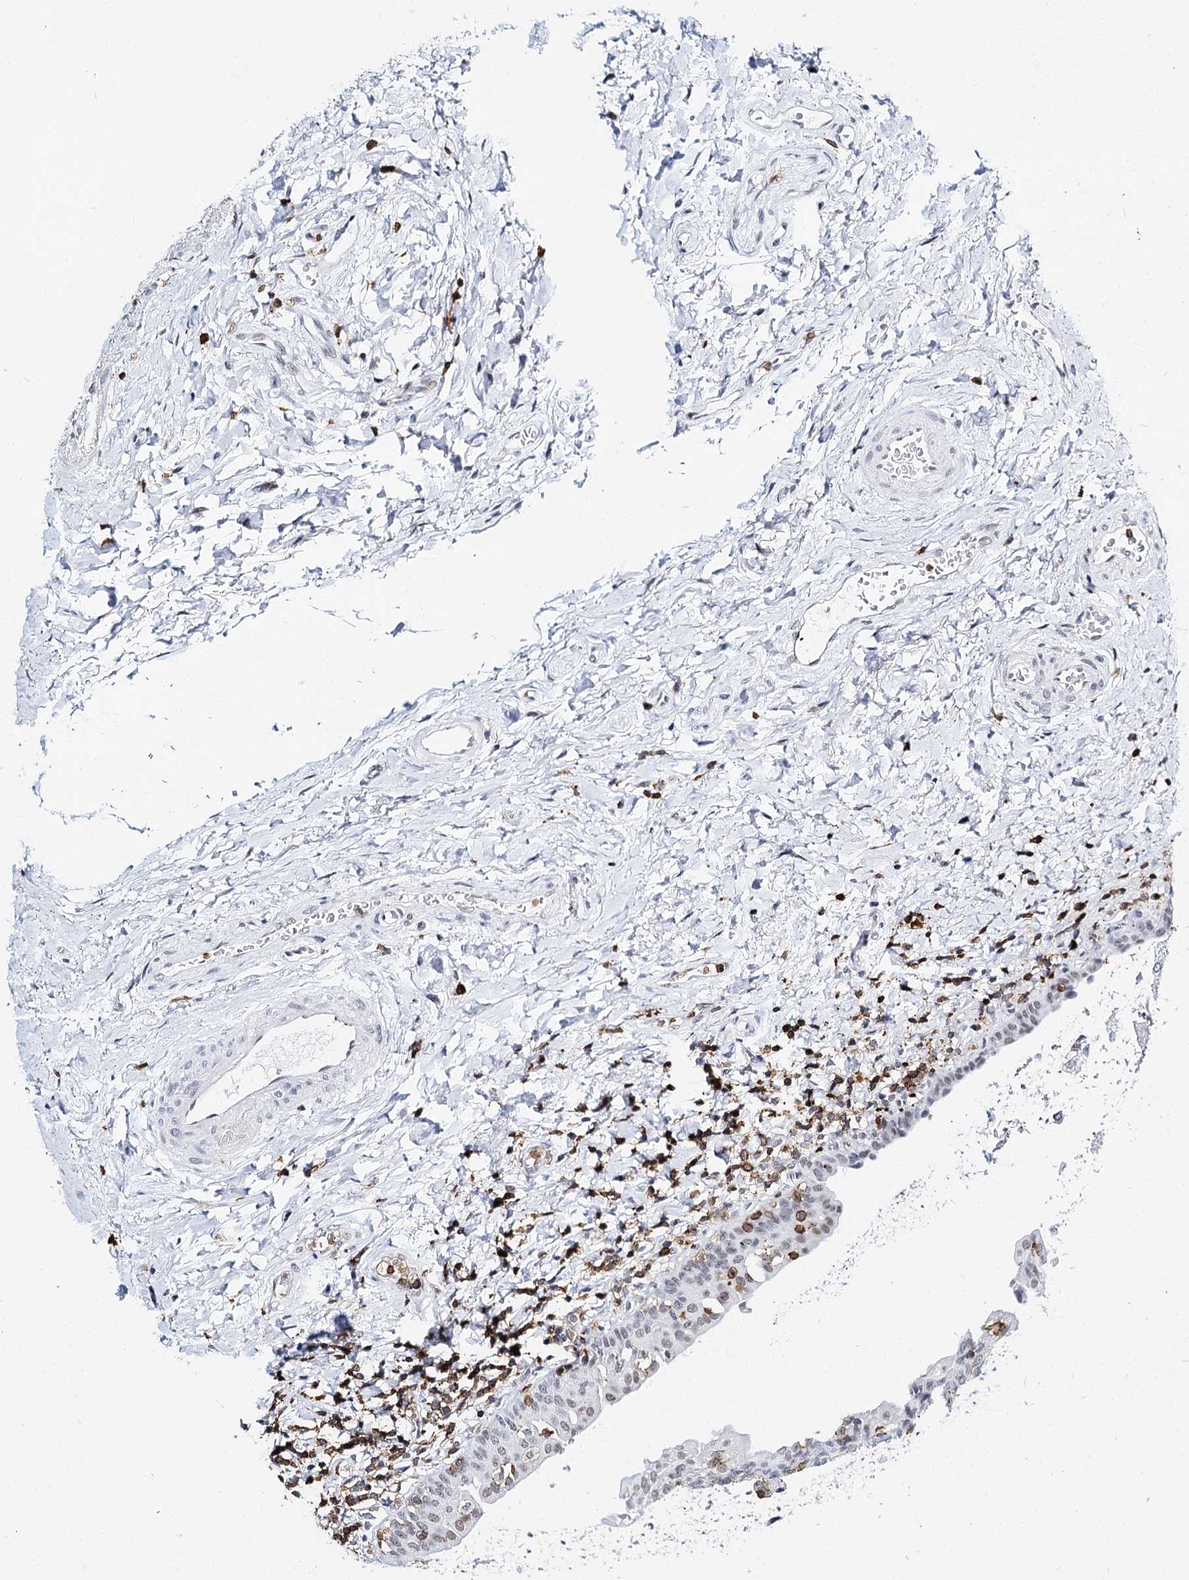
{"staining": {"intensity": "weak", "quantity": "<25%", "location": "nuclear"}, "tissue": "urinary bladder", "cell_type": "Urothelial cells", "image_type": "normal", "snomed": [{"axis": "morphology", "description": "Normal tissue, NOS"}, {"axis": "topography", "description": "Urinary bladder"}], "caption": "An IHC histopathology image of unremarkable urinary bladder is shown. There is no staining in urothelial cells of urinary bladder.", "gene": "BARD1", "patient": {"sex": "male", "age": 83}}